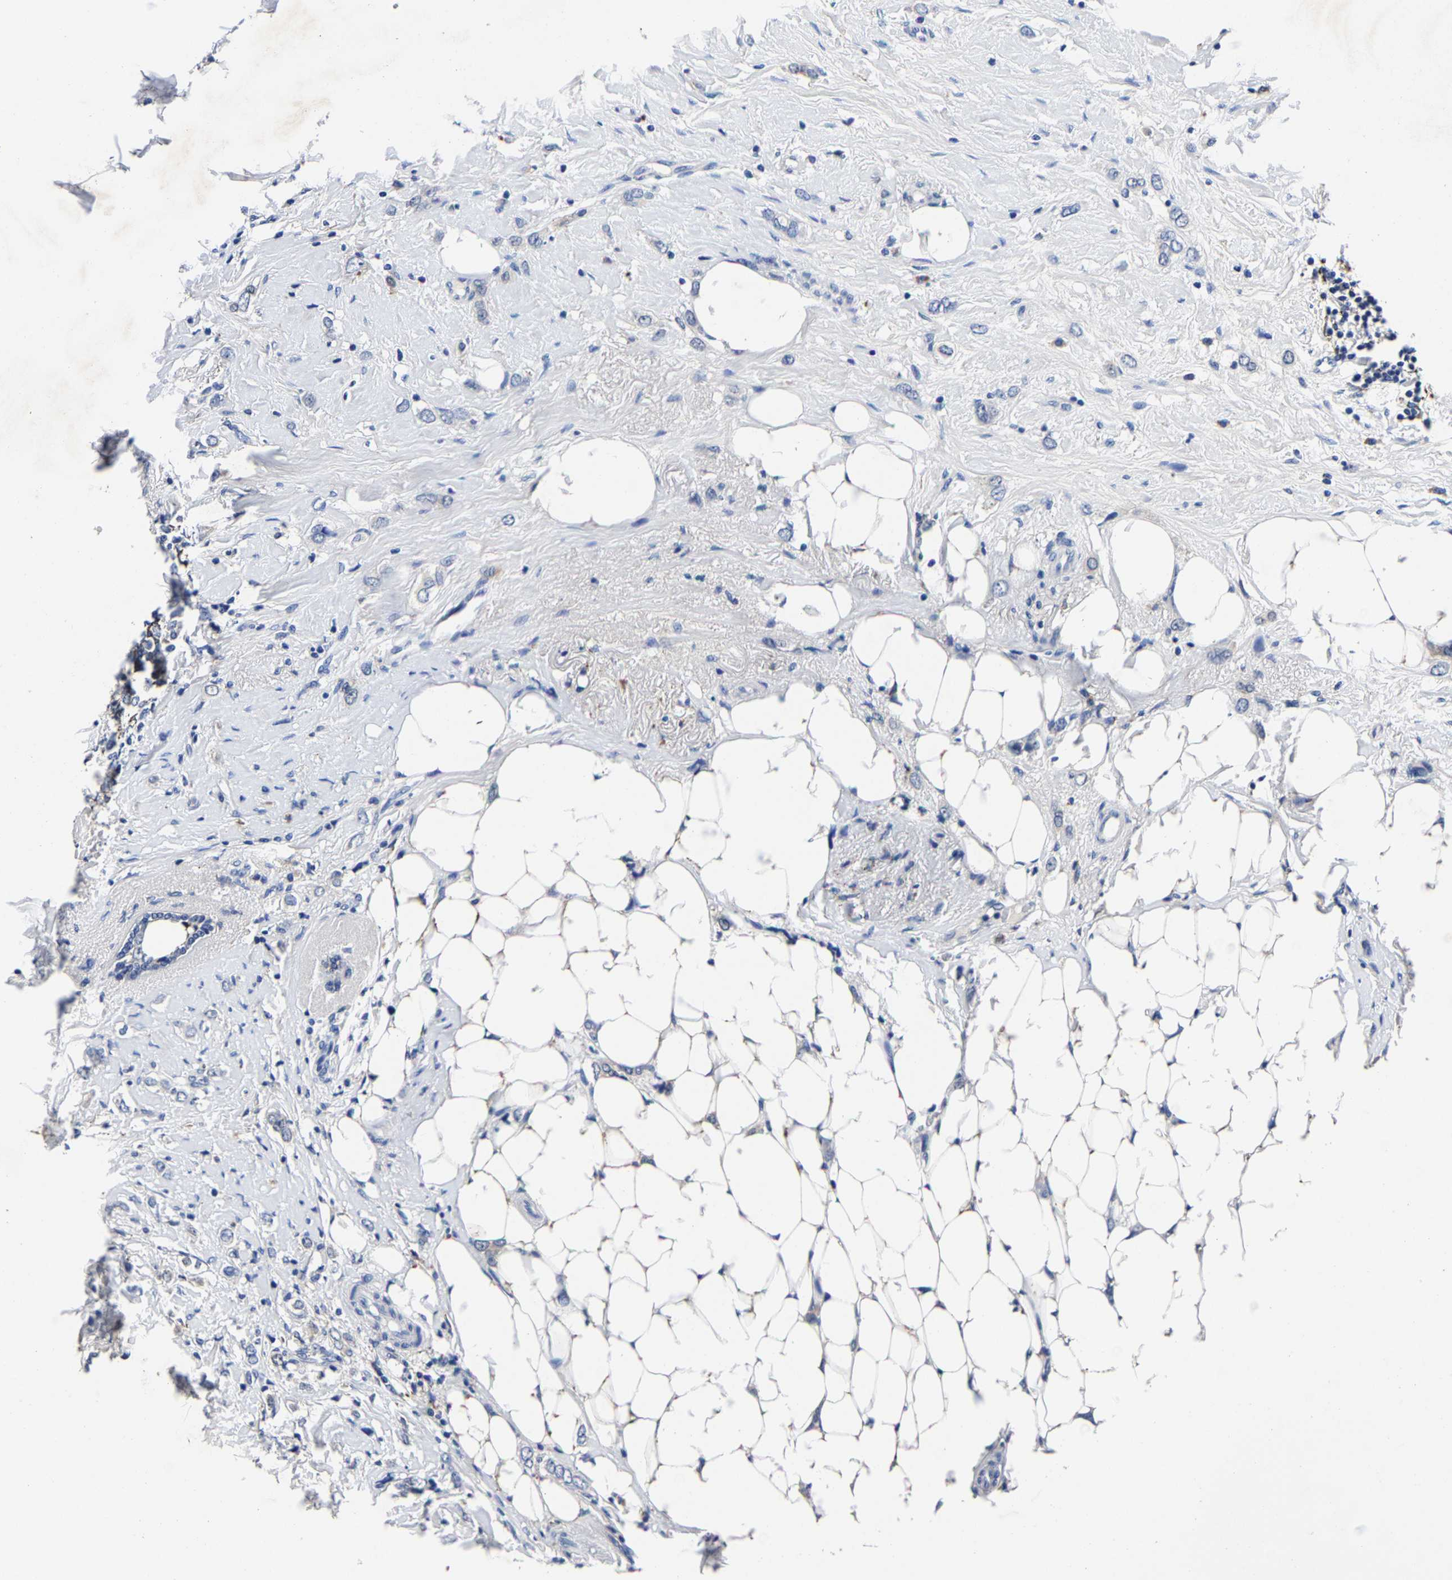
{"staining": {"intensity": "negative", "quantity": "none", "location": "none"}, "tissue": "breast cancer", "cell_type": "Tumor cells", "image_type": "cancer", "snomed": [{"axis": "morphology", "description": "Normal tissue, NOS"}, {"axis": "morphology", "description": "Lobular carcinoma"}, {"axis": "topography", "description": "Breast"}], "caption": "Tumor cells show no significant staining in lobular carcinoma (breast).", "gene": "PSPH", "patient": {"sex": "female", "age": 47}}